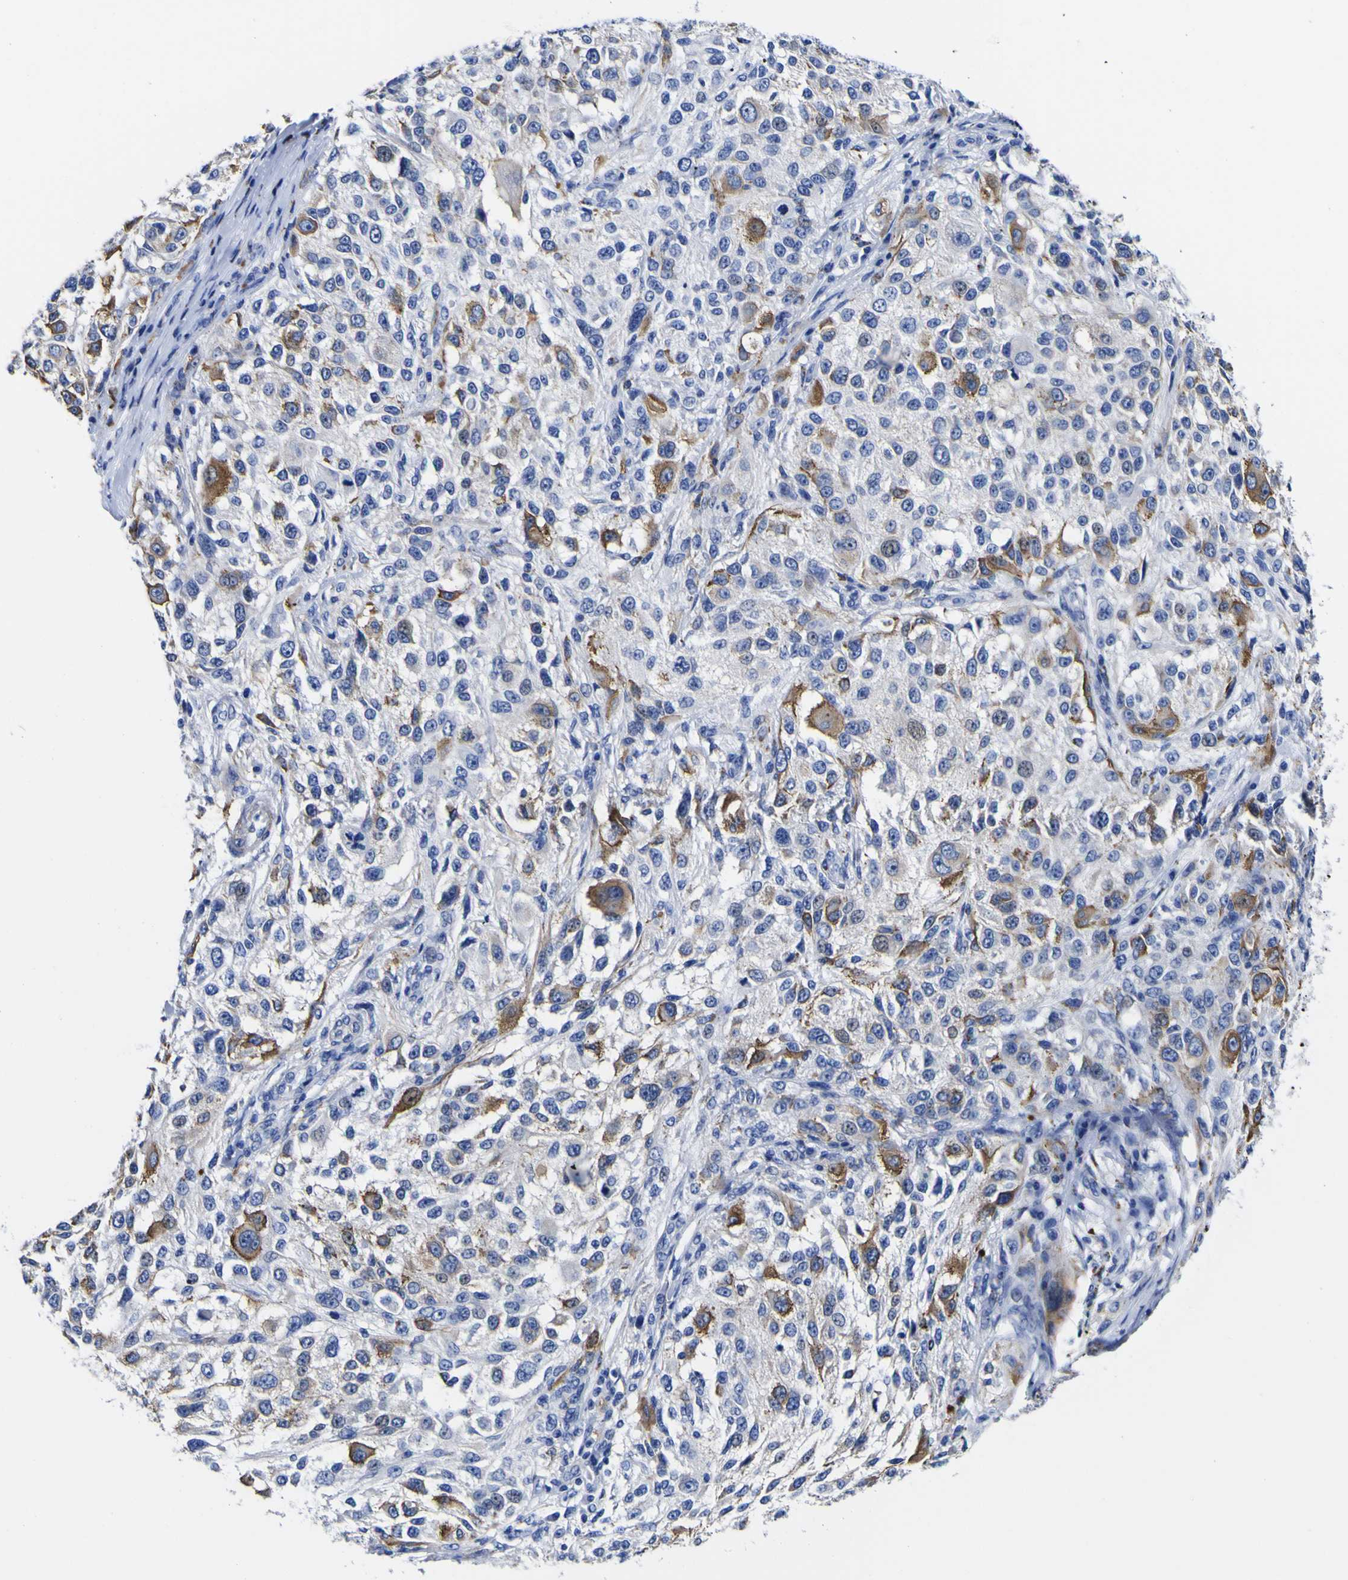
{"staining": {"intensity": "moderate", "quantity": "25%-75%", "location": "cytoplasmic/membranous"}, "tissue": "melanoma", "cell_type": "Tumor cells", "image_type": "cancer", "snomed": [{"axis": "morphology", "description": "Necrosis, NOS"}, {"axis": "morphology", "description": "Malignant melanoma, NOS"}, {"axis": "topography", "description": "Skin"}], "caption": "Approximately 25%-75% of tumor cells in melanoma demonstrate moderate cytoplasmic/membranous protein staining as visualized by brown immunohistochemical staining.", "gene": "HLA-DQA1", "patient": {"sex": "female", "age": 87}}